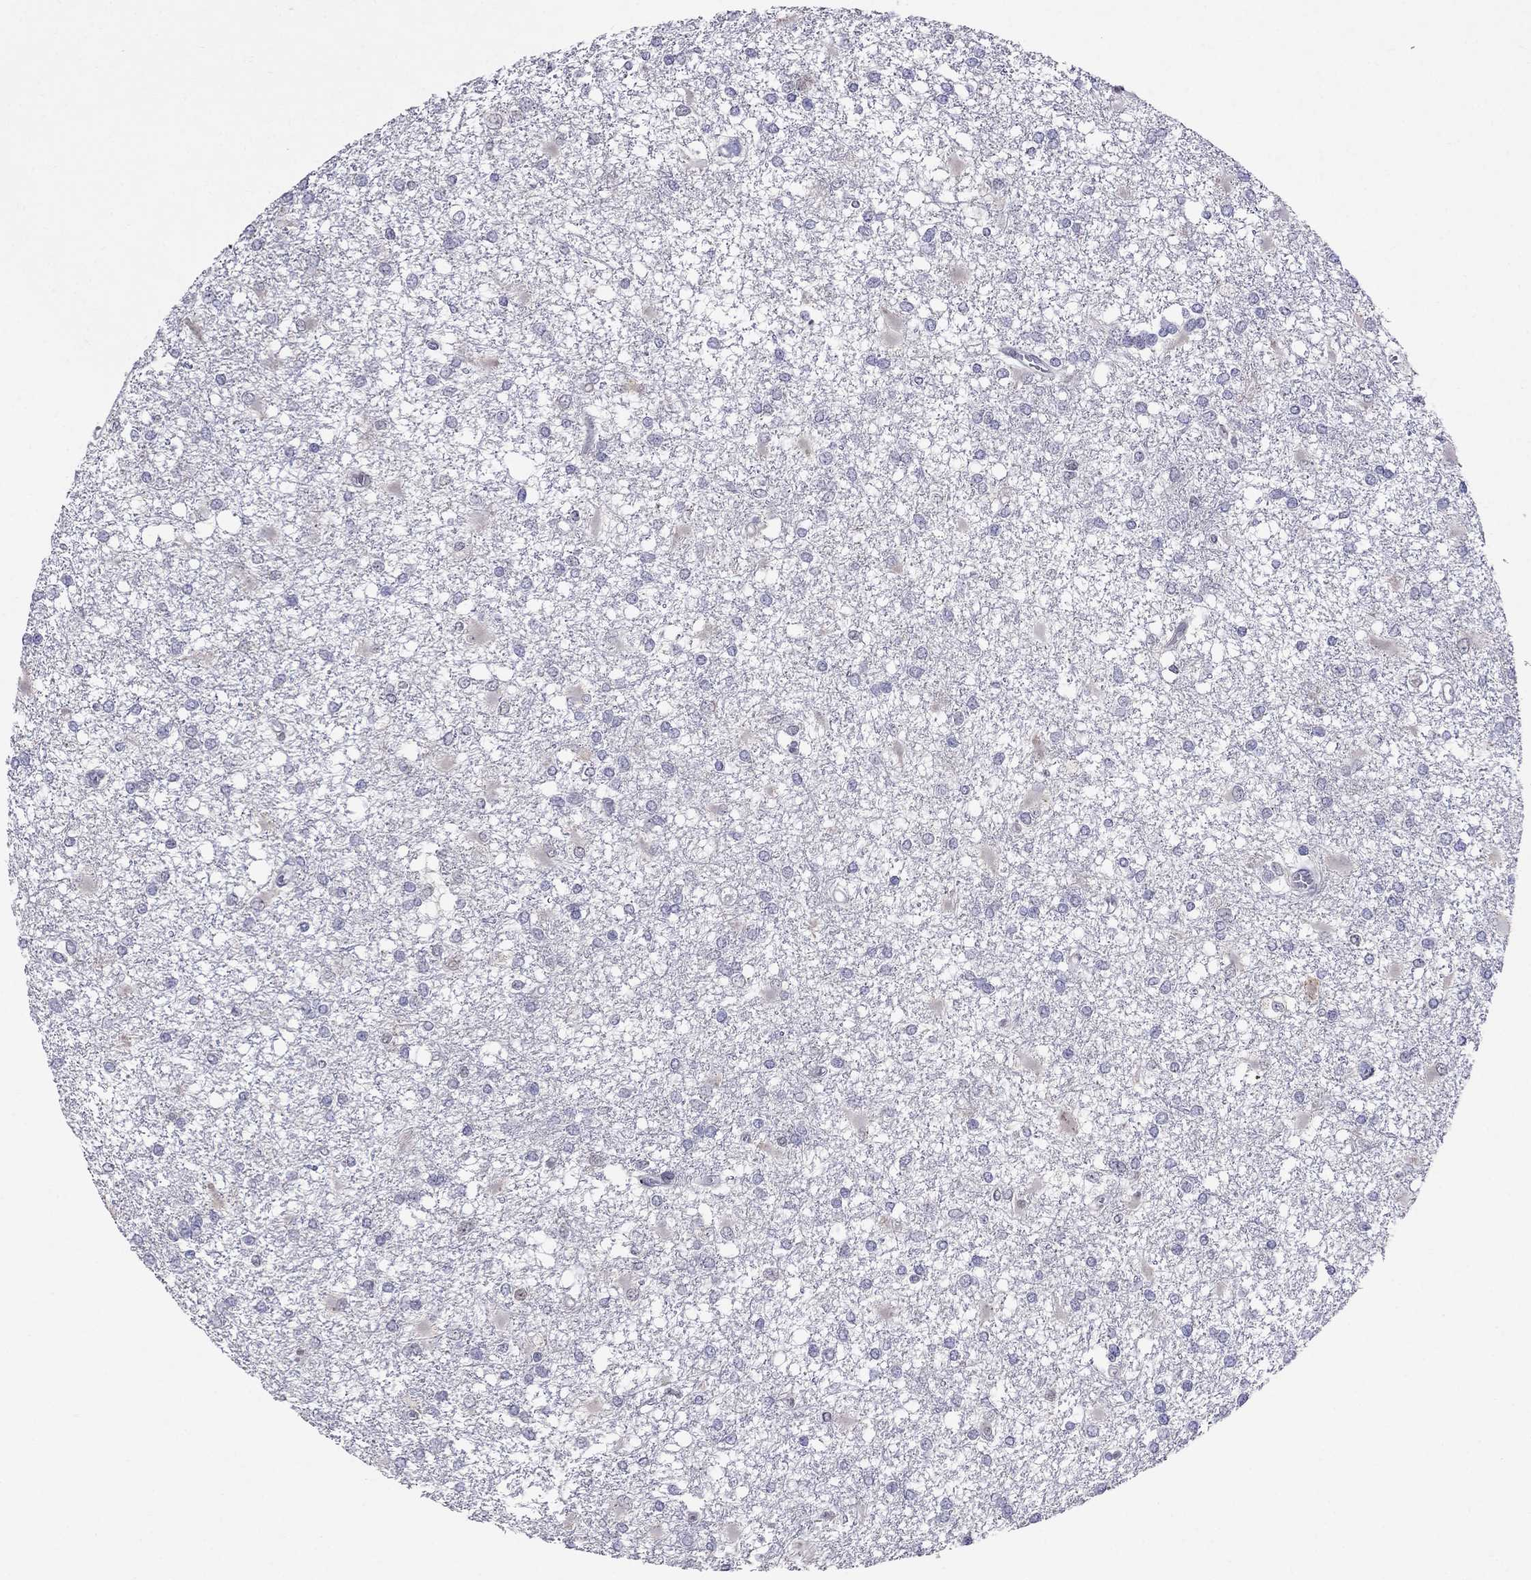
{"staining": {"intensity": "negative", "quantity": "none", "location": "none"}, "tissue": "glioma", "cell_type": "Tumor cells", "image_type": "cancer", "snomed": [{"axis": "morphology", "description": "Glioma, malignant, High grade"}, {"axis": "topography", "description": "Cerebral cortex"}], "caption": "There is no significant staining in tumor cells of malignant high-grade glioma.", "gene": "MYO3B", "patient": {"sex": "male", "age": 79}}